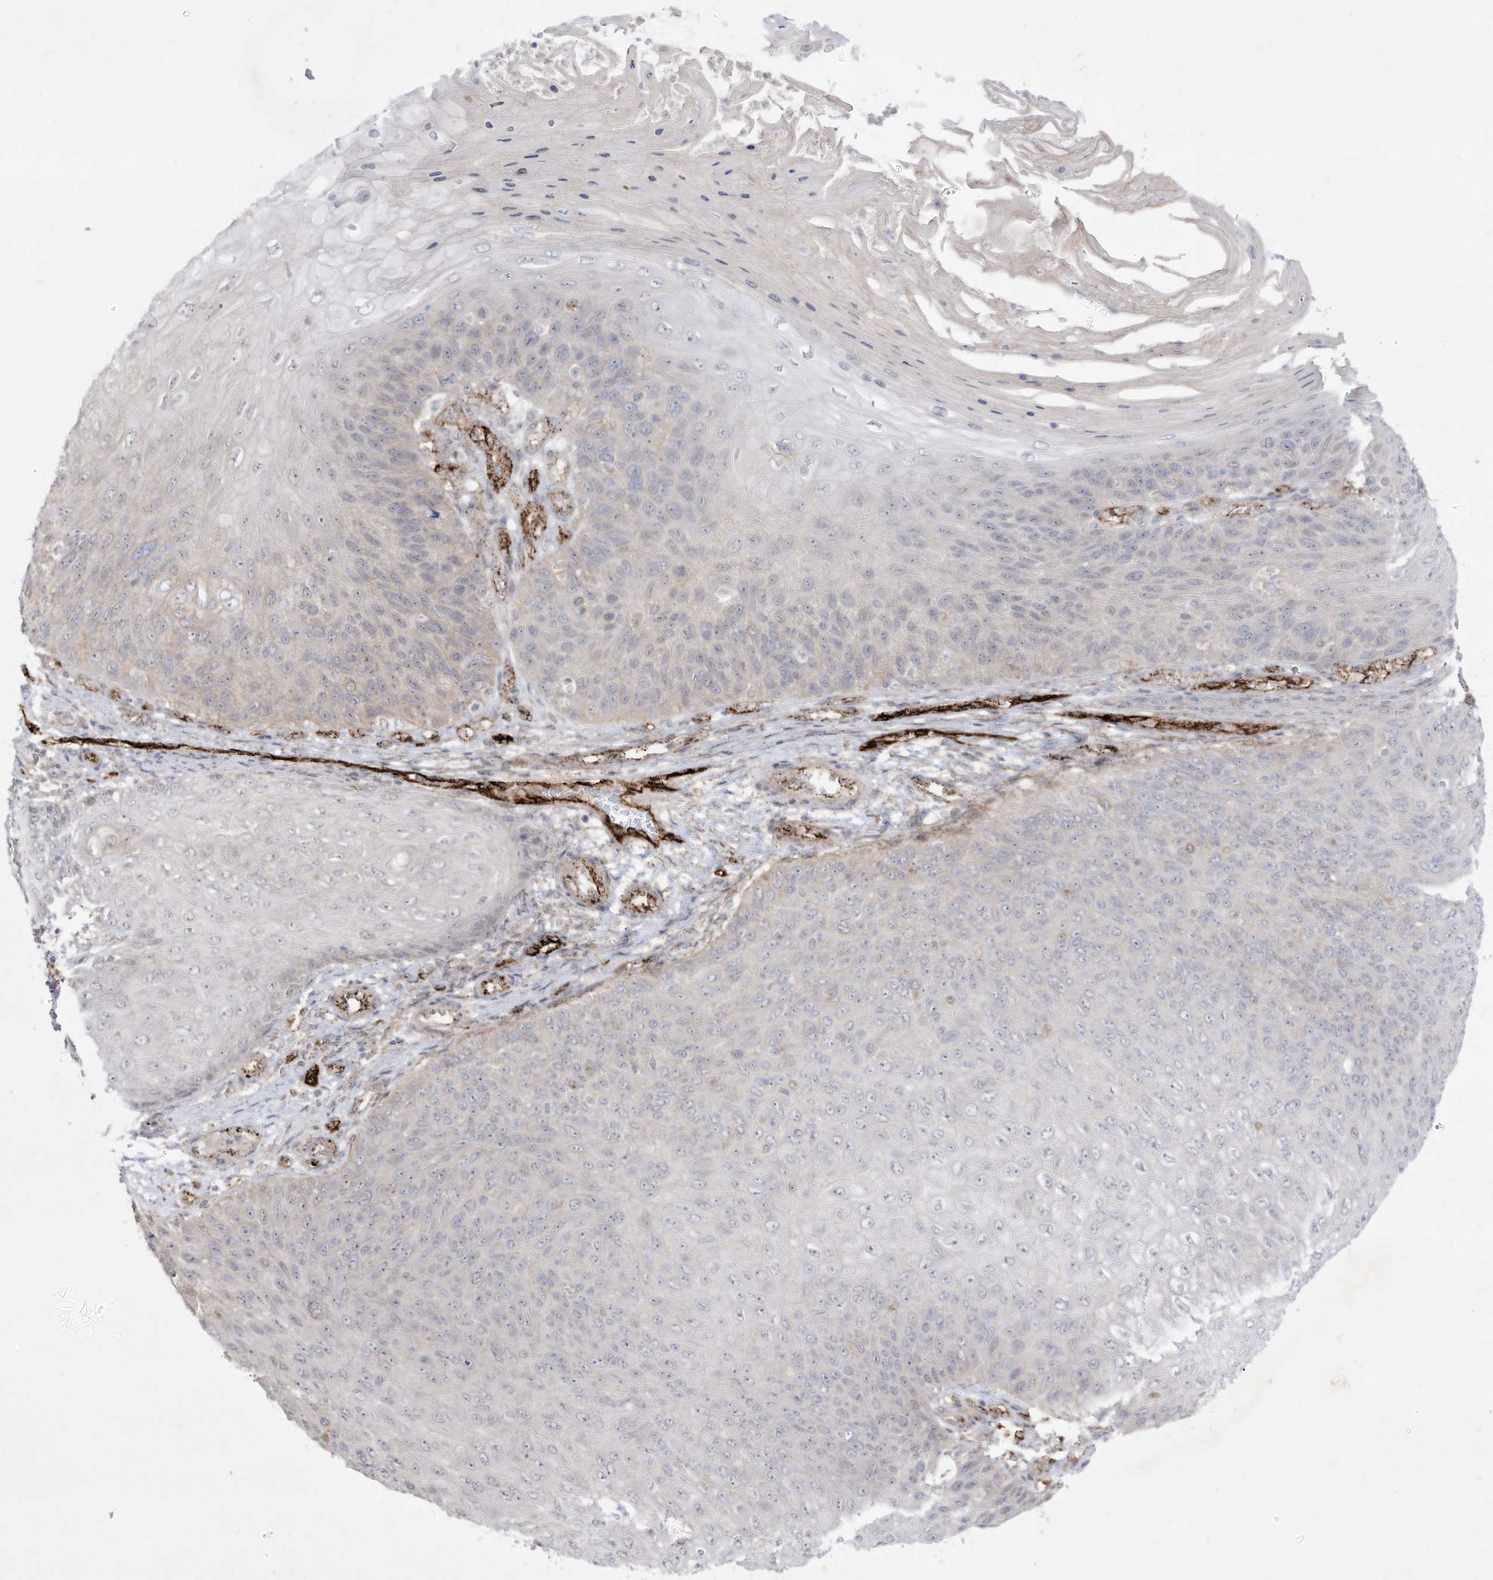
{"staining": {"intensity": "negative", "quantity": "none", "location": "none"}, "tissue": "skin cancer", "cell_type": "Tumor cells", "image_type": "cancer", "snomed": [{"axis": "morphology", "description": "Squamous cell carcinoma, NOS"}, {"axis": "topography", "description": "Skin"}], "caption": "This is an immunohistochemistry photomicrograph of human squamous cell carcinoma (skin). There is no positivity in tumor cells.", "gene": "ZGRF1", "patient": {"sex": "female", "age": 88}}